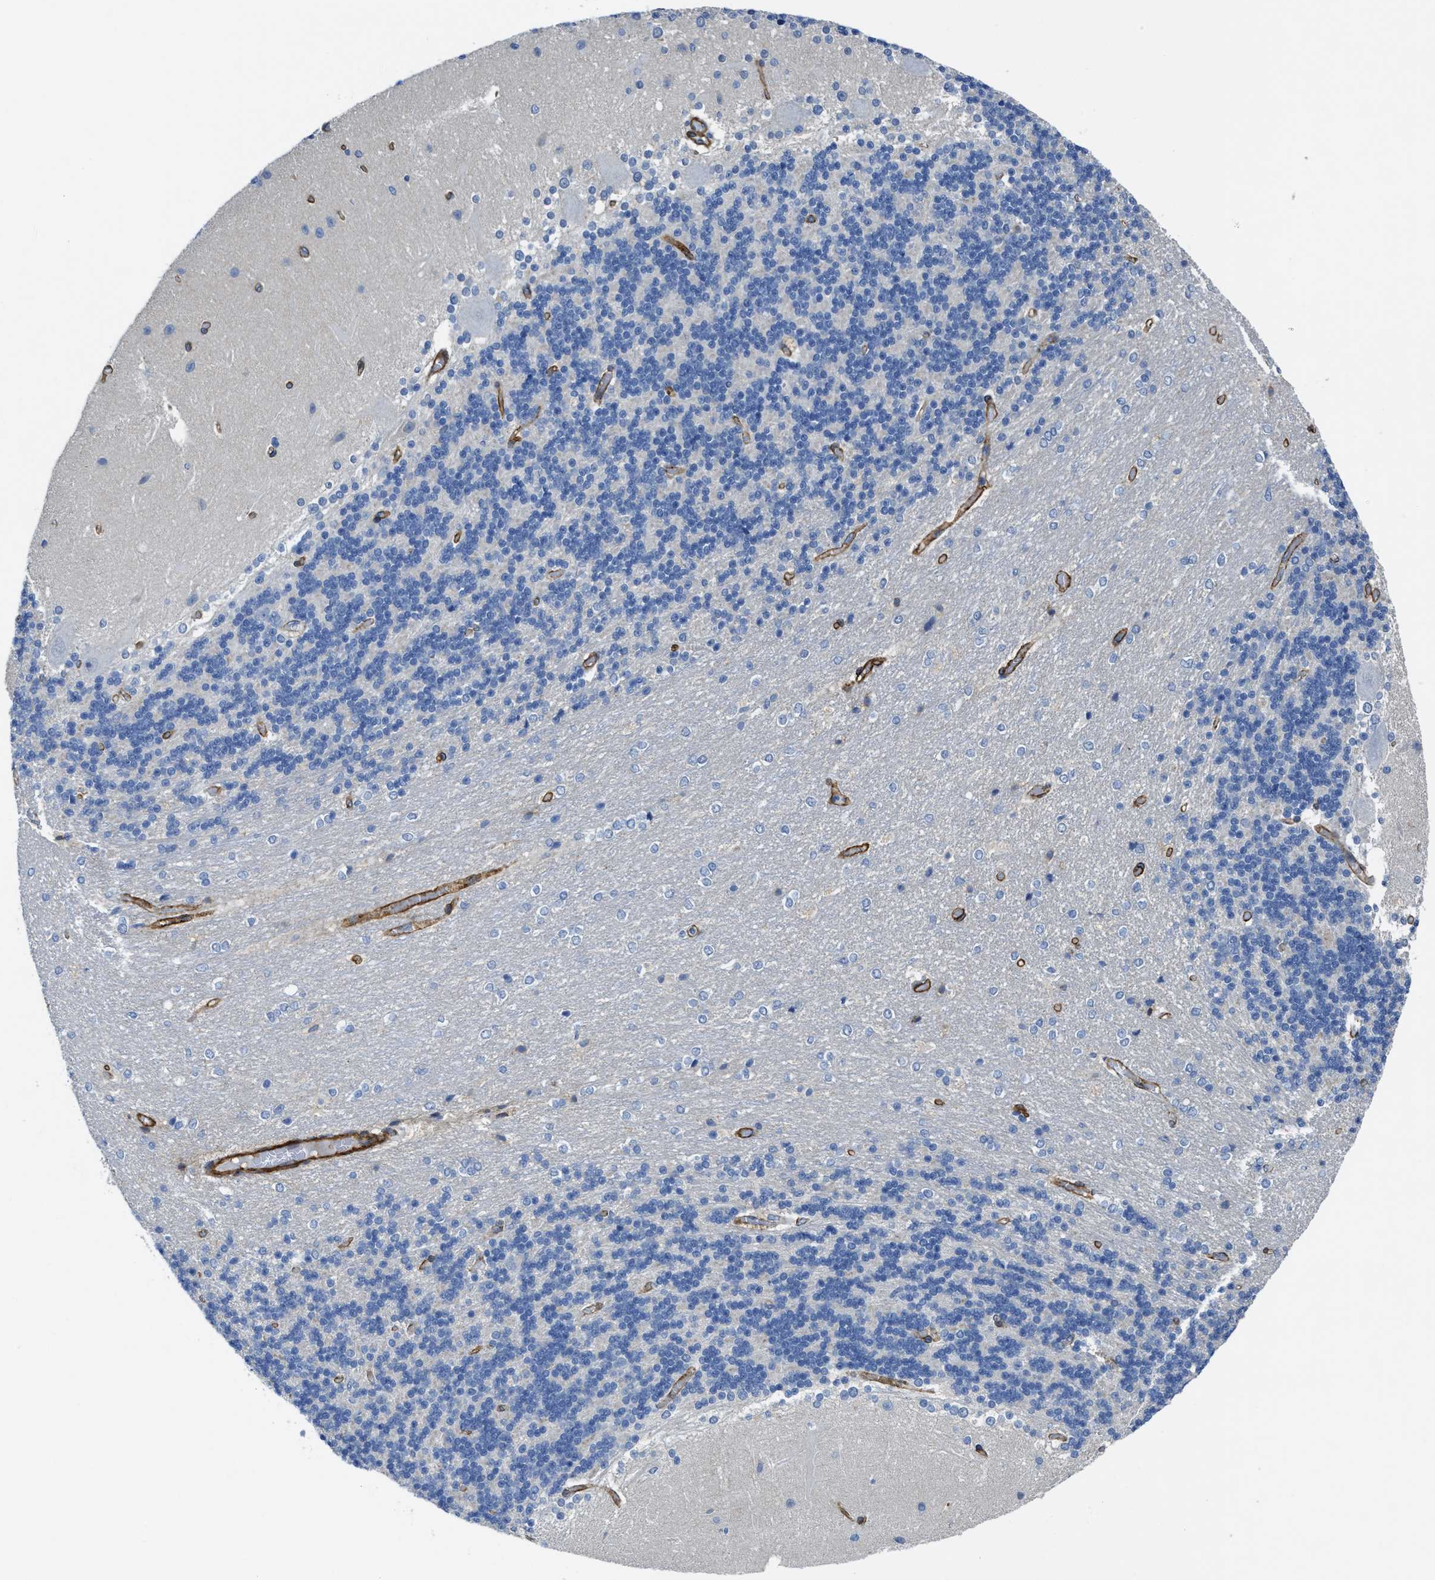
{"staining": {"intensity": "negative", "quantity": "none", "location": "none"}, "tissue": "cerebellum", "cell_type": "Cells in granular layer", "image_type": "normal", "snomed": [{"axis": "morphology", "description": "Normal tissue, NOS"}, {"axis": "topography", "description": "Cerebellum"}], "caption": "DAB immunohistochemical staining of unremarkable human cerebellum exhibits no significant positivity in cells in granular layer.", "gene": "NAB1", "patient": {"sex": "female", "age": 54}}